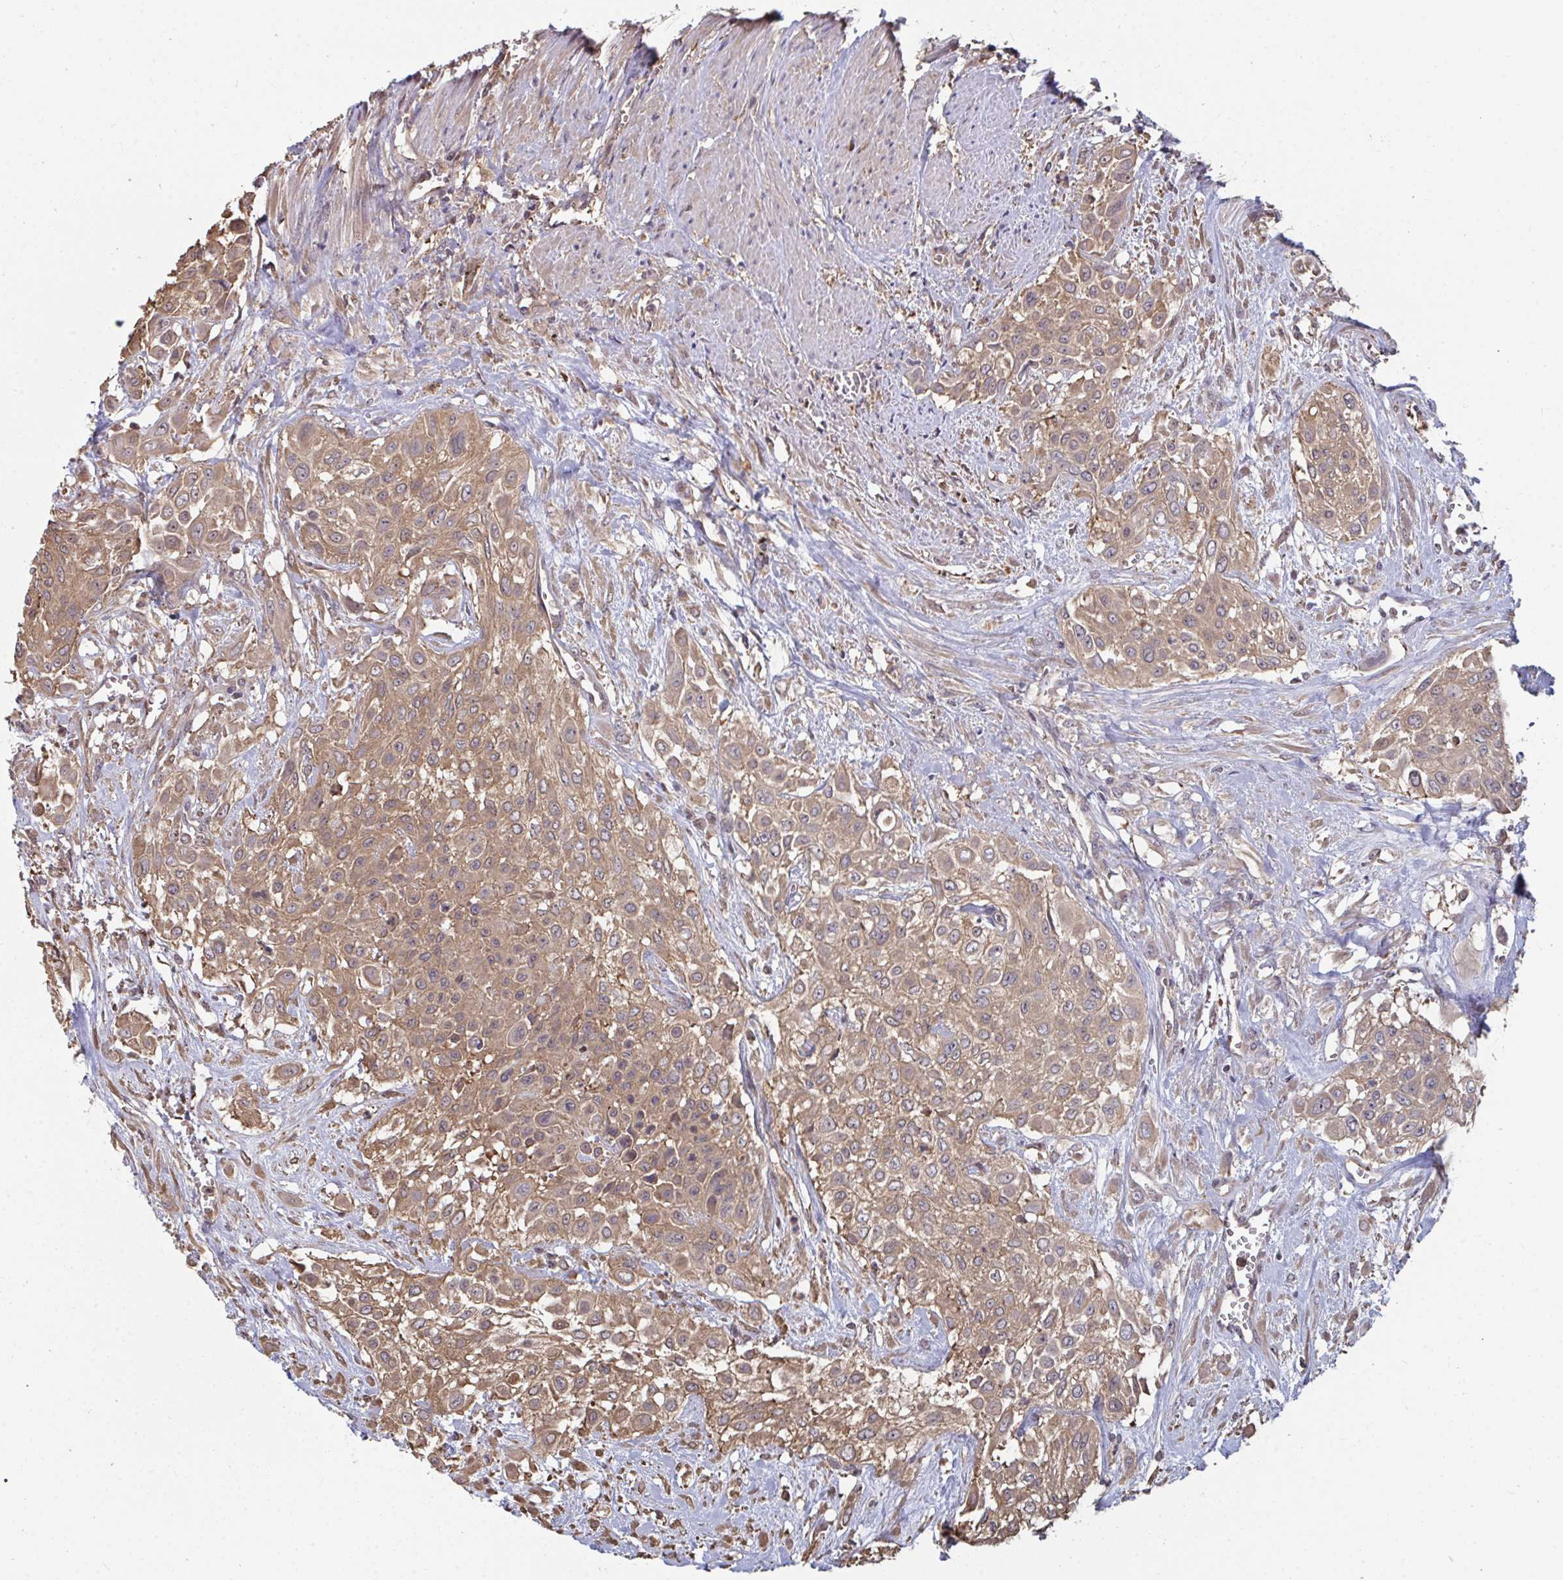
{"staining": {"intensity": "moderate", "quantity": ">75%", "location": "cytoplasmic/membranous"}, "tissue": "urothelial cancer", "cell_type": "Tumor cells", "image_type": "cancer", "snomed": [{"axis": "morphology", "description": "Urothelial carcinoma, High grade"}, {"axis": "topography", "description": "Urinary bladder"}], "caption": "Protein expression analysis of human high-grade urothelial carcinoma reveals moderate cytoplasmic/membranous positivity in about >75% of tumor cells.", "gene": "TTC9C", "patient": {"sex": "male", "age": 57}}